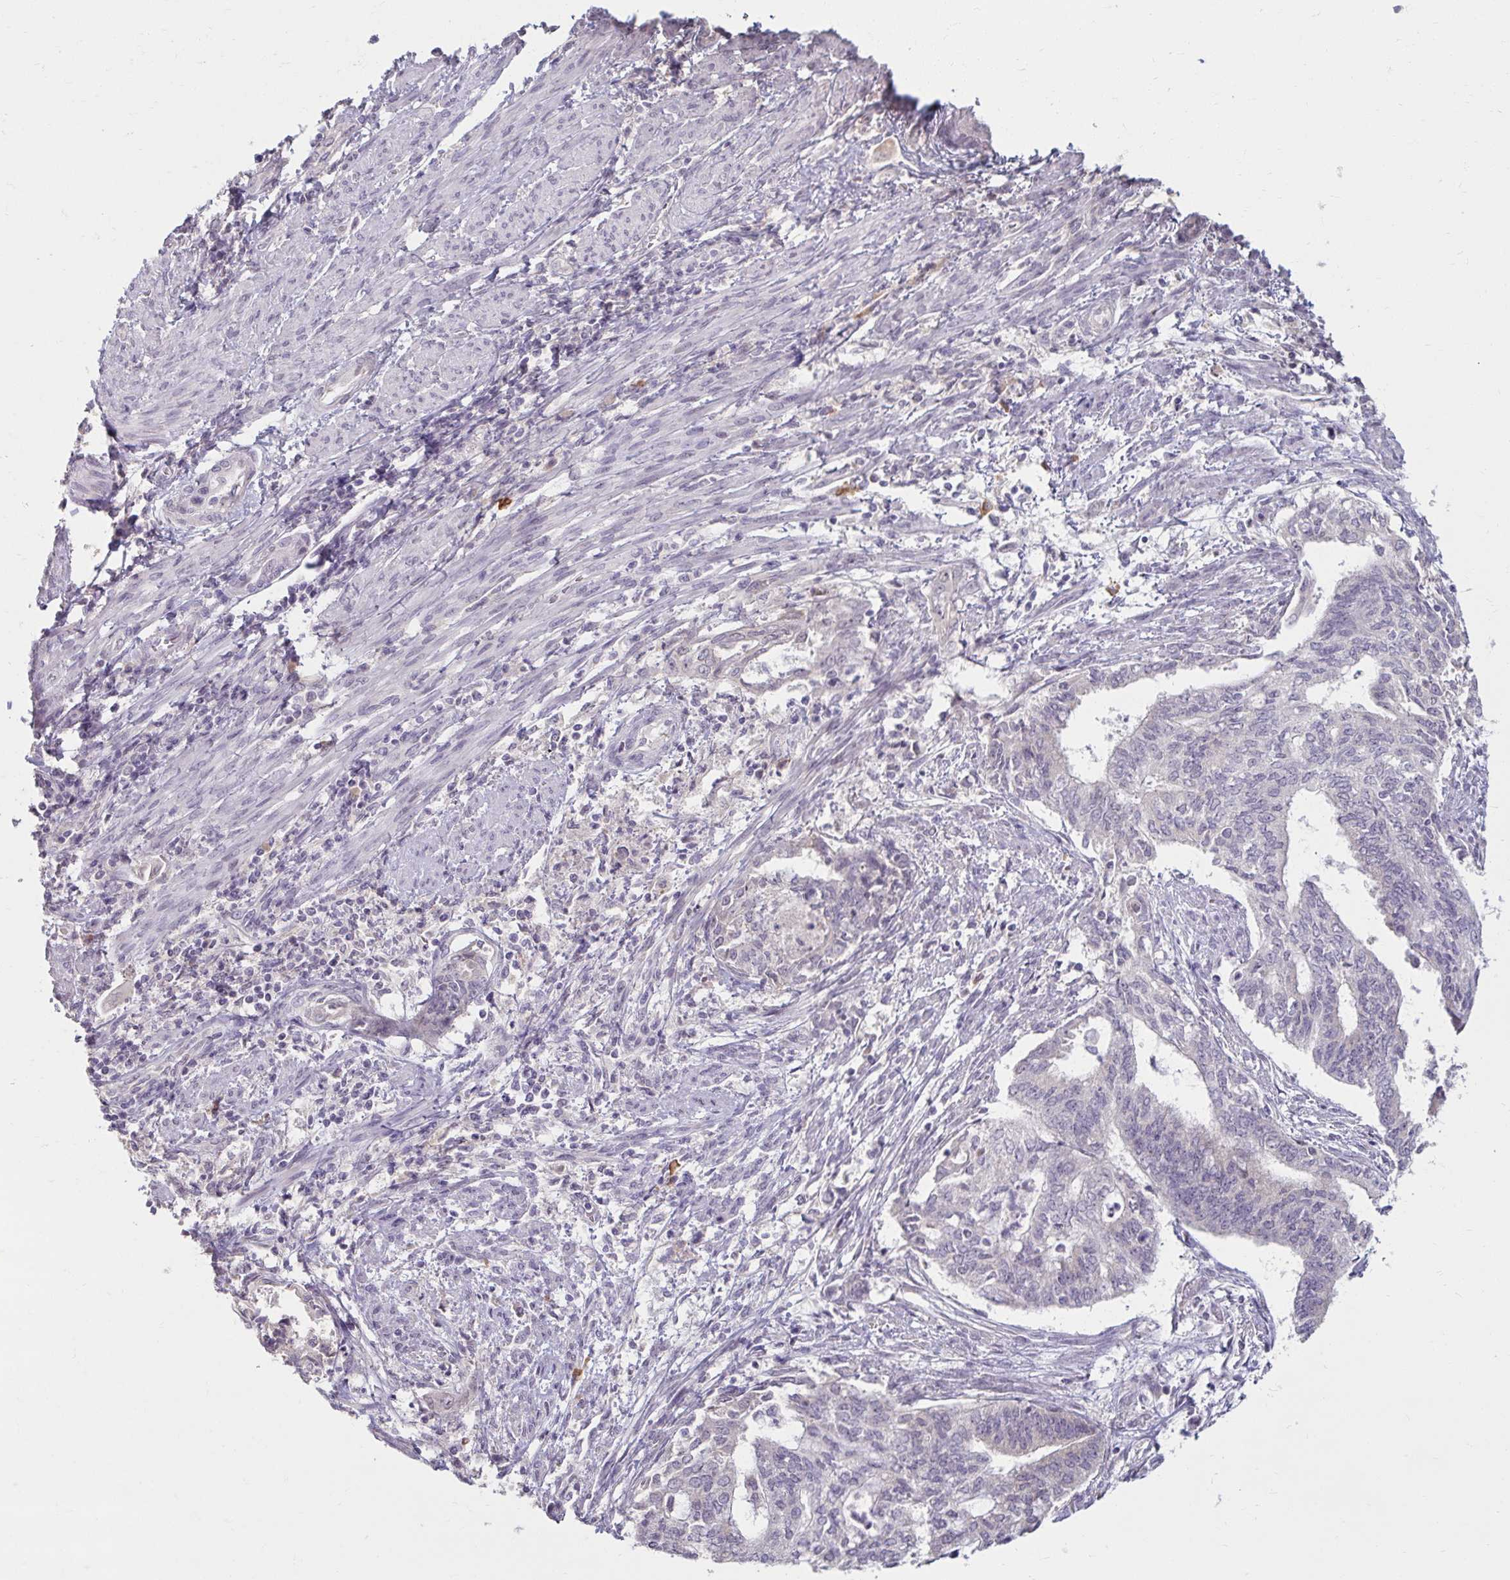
{"staining": {"intensity": "negative", "quantity": "none", "location": "none"}, "tissue": "endometrial cancer", "cell_type": "Tumor cells", "image_type": "cancer", "snomed": [{"axis": "morphology", "description": "Adenocarcinoma, NOS"}, {"axis": "topography", "description": "Endometrium"}], "caption": "Endometrial cancer stained for a protein using immunohistochemistry displays no expression tumor cells.", "gene": "DDN", "patient": {"sex": "female", "age": 65}}